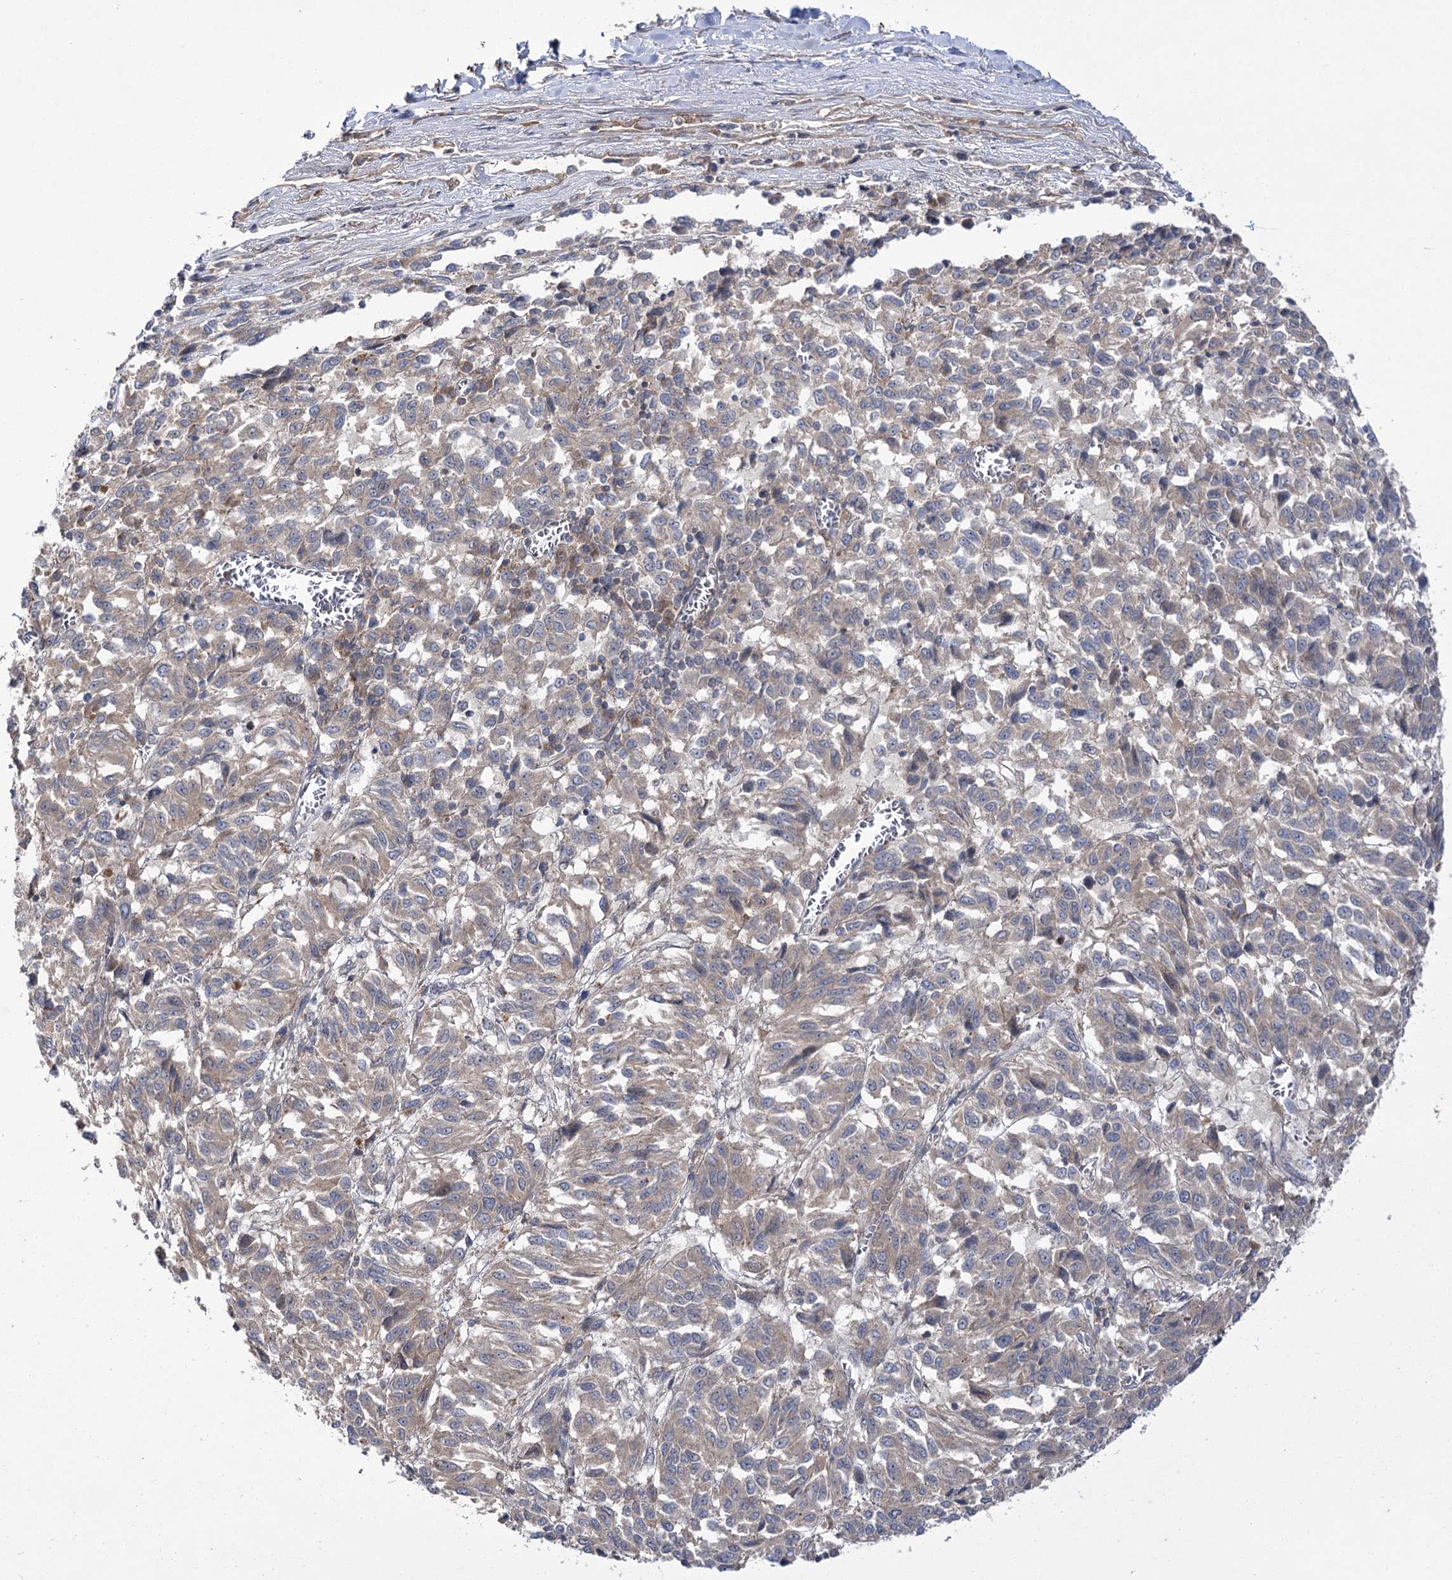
{"staining": {"intensity": "weak", "quantity": ">75%", "location": "cytoplasmic/membranous"}, "tissue": "melanoma", "cell_type": "Tumor cells", "image_type": "cancer", "snomed": [{"axis": "morphology", "description": "Malignant melanoma, Metastatic site"}, {"axis": "topography", "description": "Lung"}], "caption": "Immunohistochemical staining of human melanoma shows low levels of weak cytoplasmic/membranous protein positivity in approximately >75% of tumor cells.", "gene": "BCR", "patient": {"sex": "male", "age": 64}}